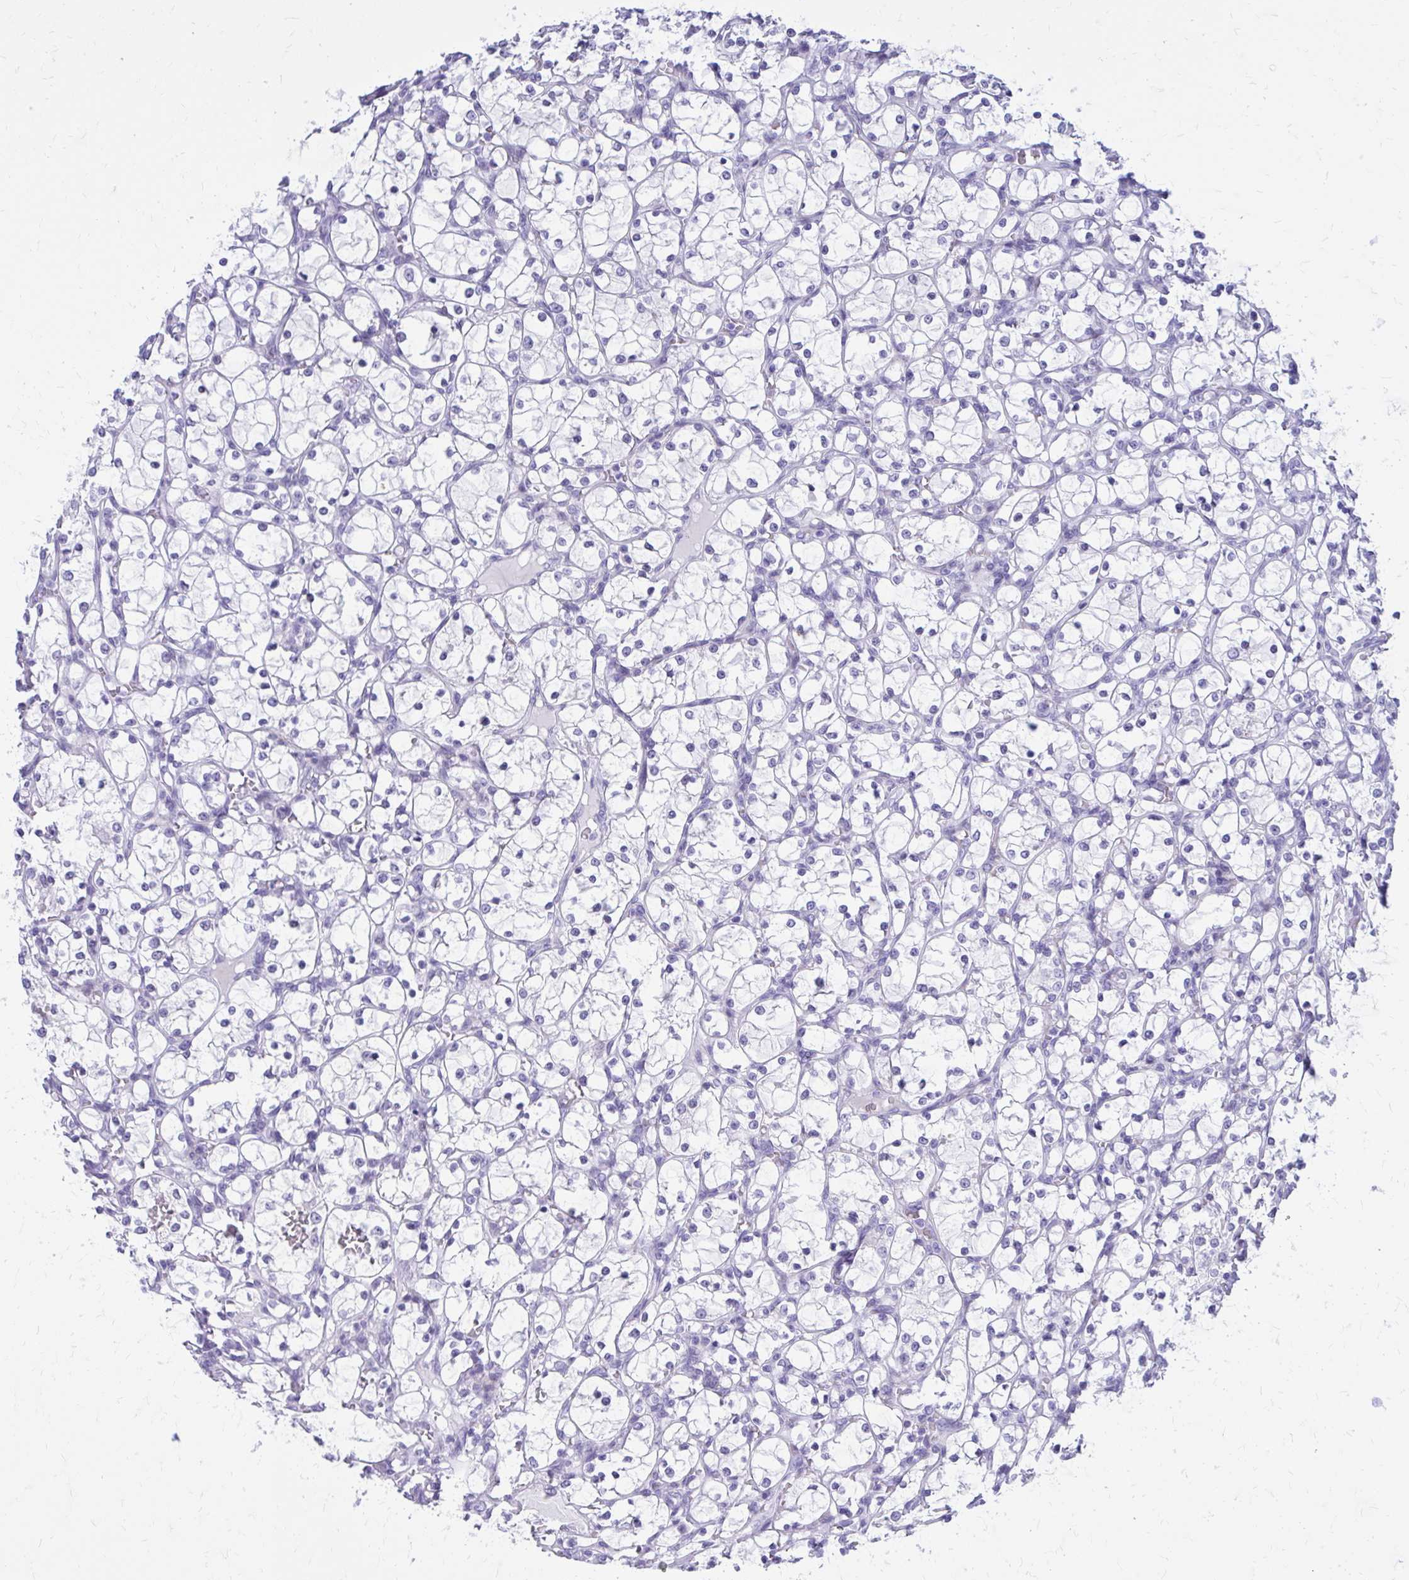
{"staining": {"intensity": "negative", "quantity": "none", "location": "none"}, "tissue": "renal cancer", "cell_type": "Tumor cells", "image_type": "cancer", "snomed": [{"axis": "morphology", "description": "Adenocarcinoma, NOS"}, {"axis": "topography", "description": "Kidney"}], "caption": "Tumor cells are negative for protein expression in human renal cancer (adenocarcinoma). (Brightfield microscopy of DAB (3,3'-diaminobenzidine) immunohistochemistry at high magnification).", "gene": "LCN15", "patient": {"sex": "female", "age": 69}}